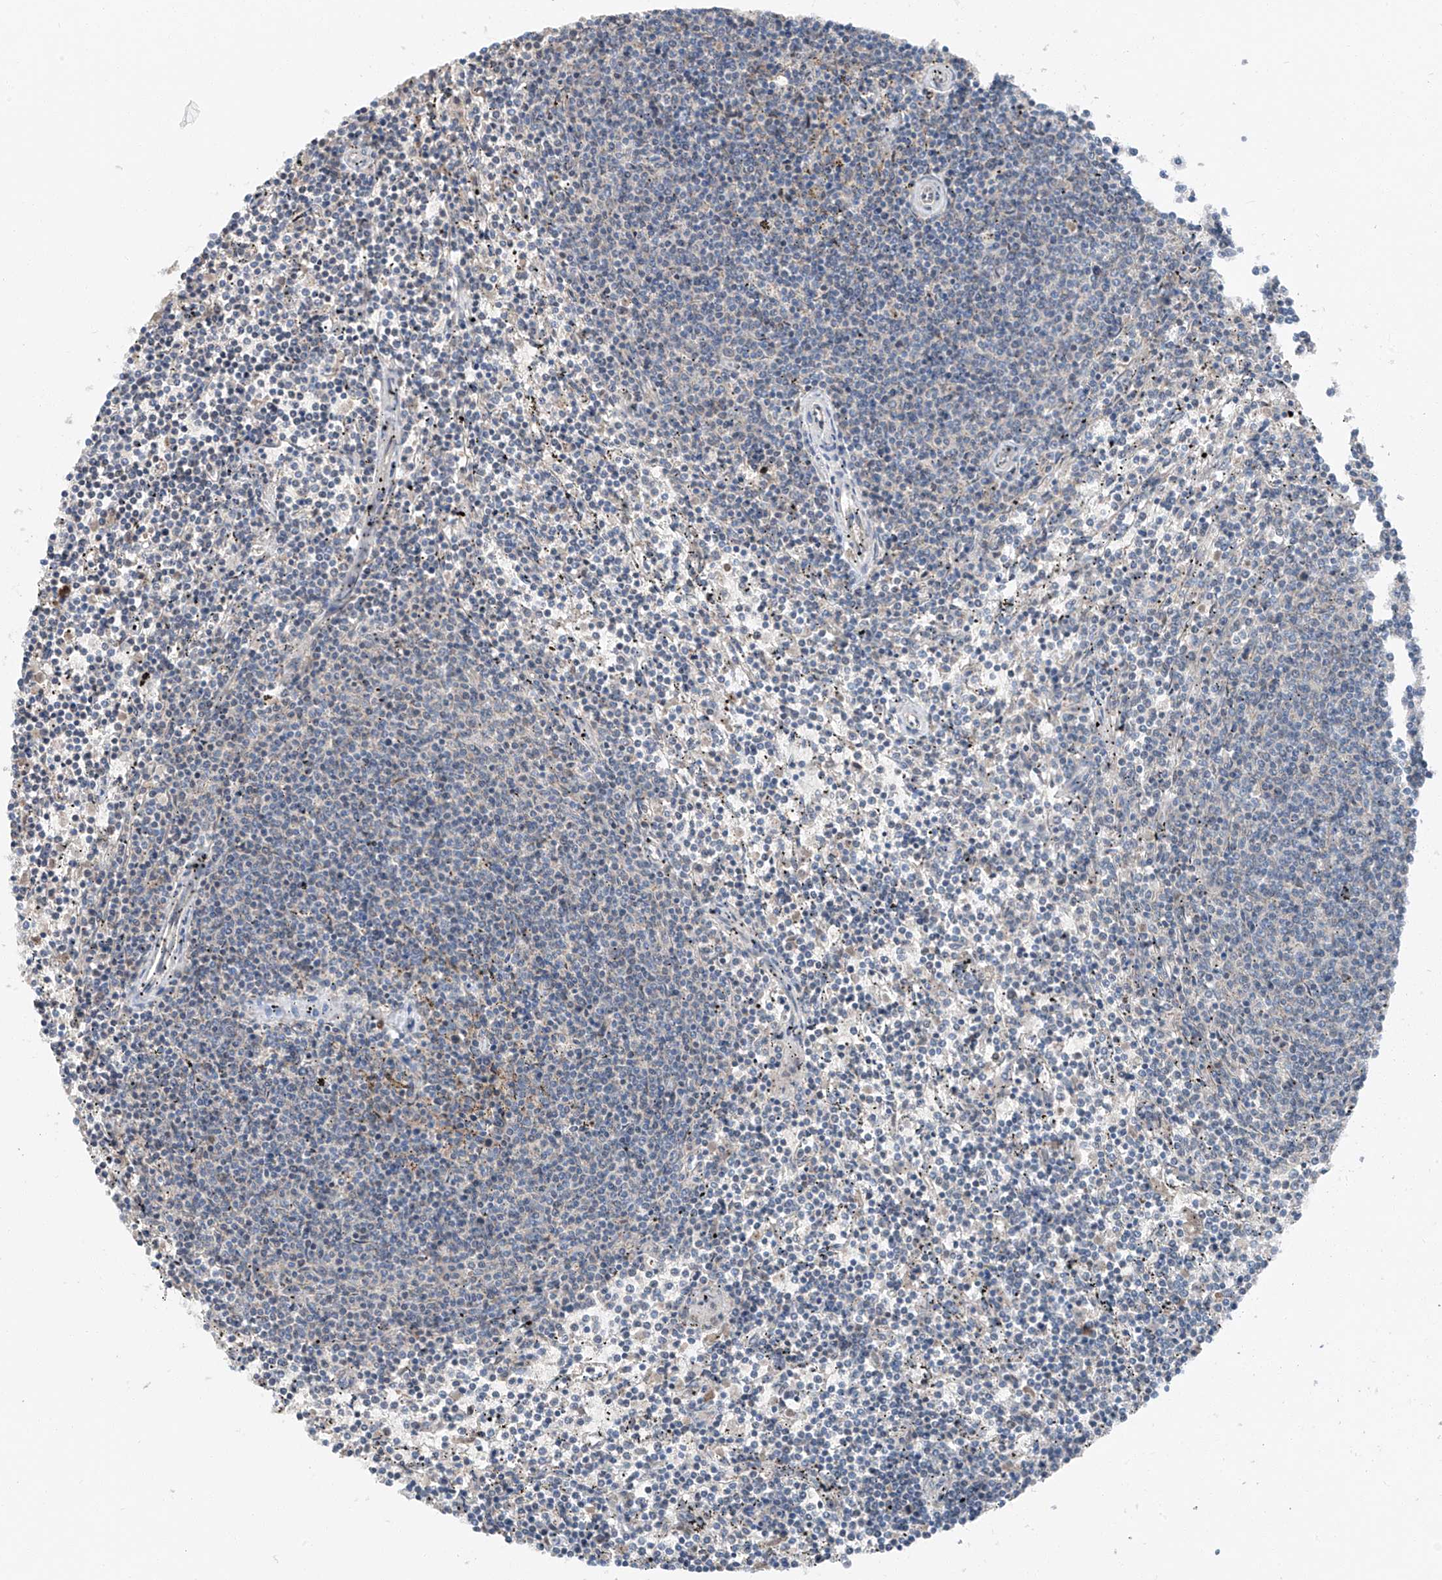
{"staining": {"intensity": "negative", "quantity": "none", "location": "none"}, "tissue": "lymphoma", "cell_type": "Tumor cells", "image_type": "cancer", "snomed": [{"axis": "morphology", "description": "Malignant lymphoma, non-Hodgkin's type, Low grade"}, {"axis": "topography", "description": "Spleen"}], "caption": "There is no significant staining in tumor cells of malignant lymphoma, non-Hodgkin's type (low-grade). (DAB (3,3'-diaminobenzidine) immunohistochemistry with hematoxylin counter stain).", "gene": "CHMP2B", "patient": {"sex": "female", "age": 50}}